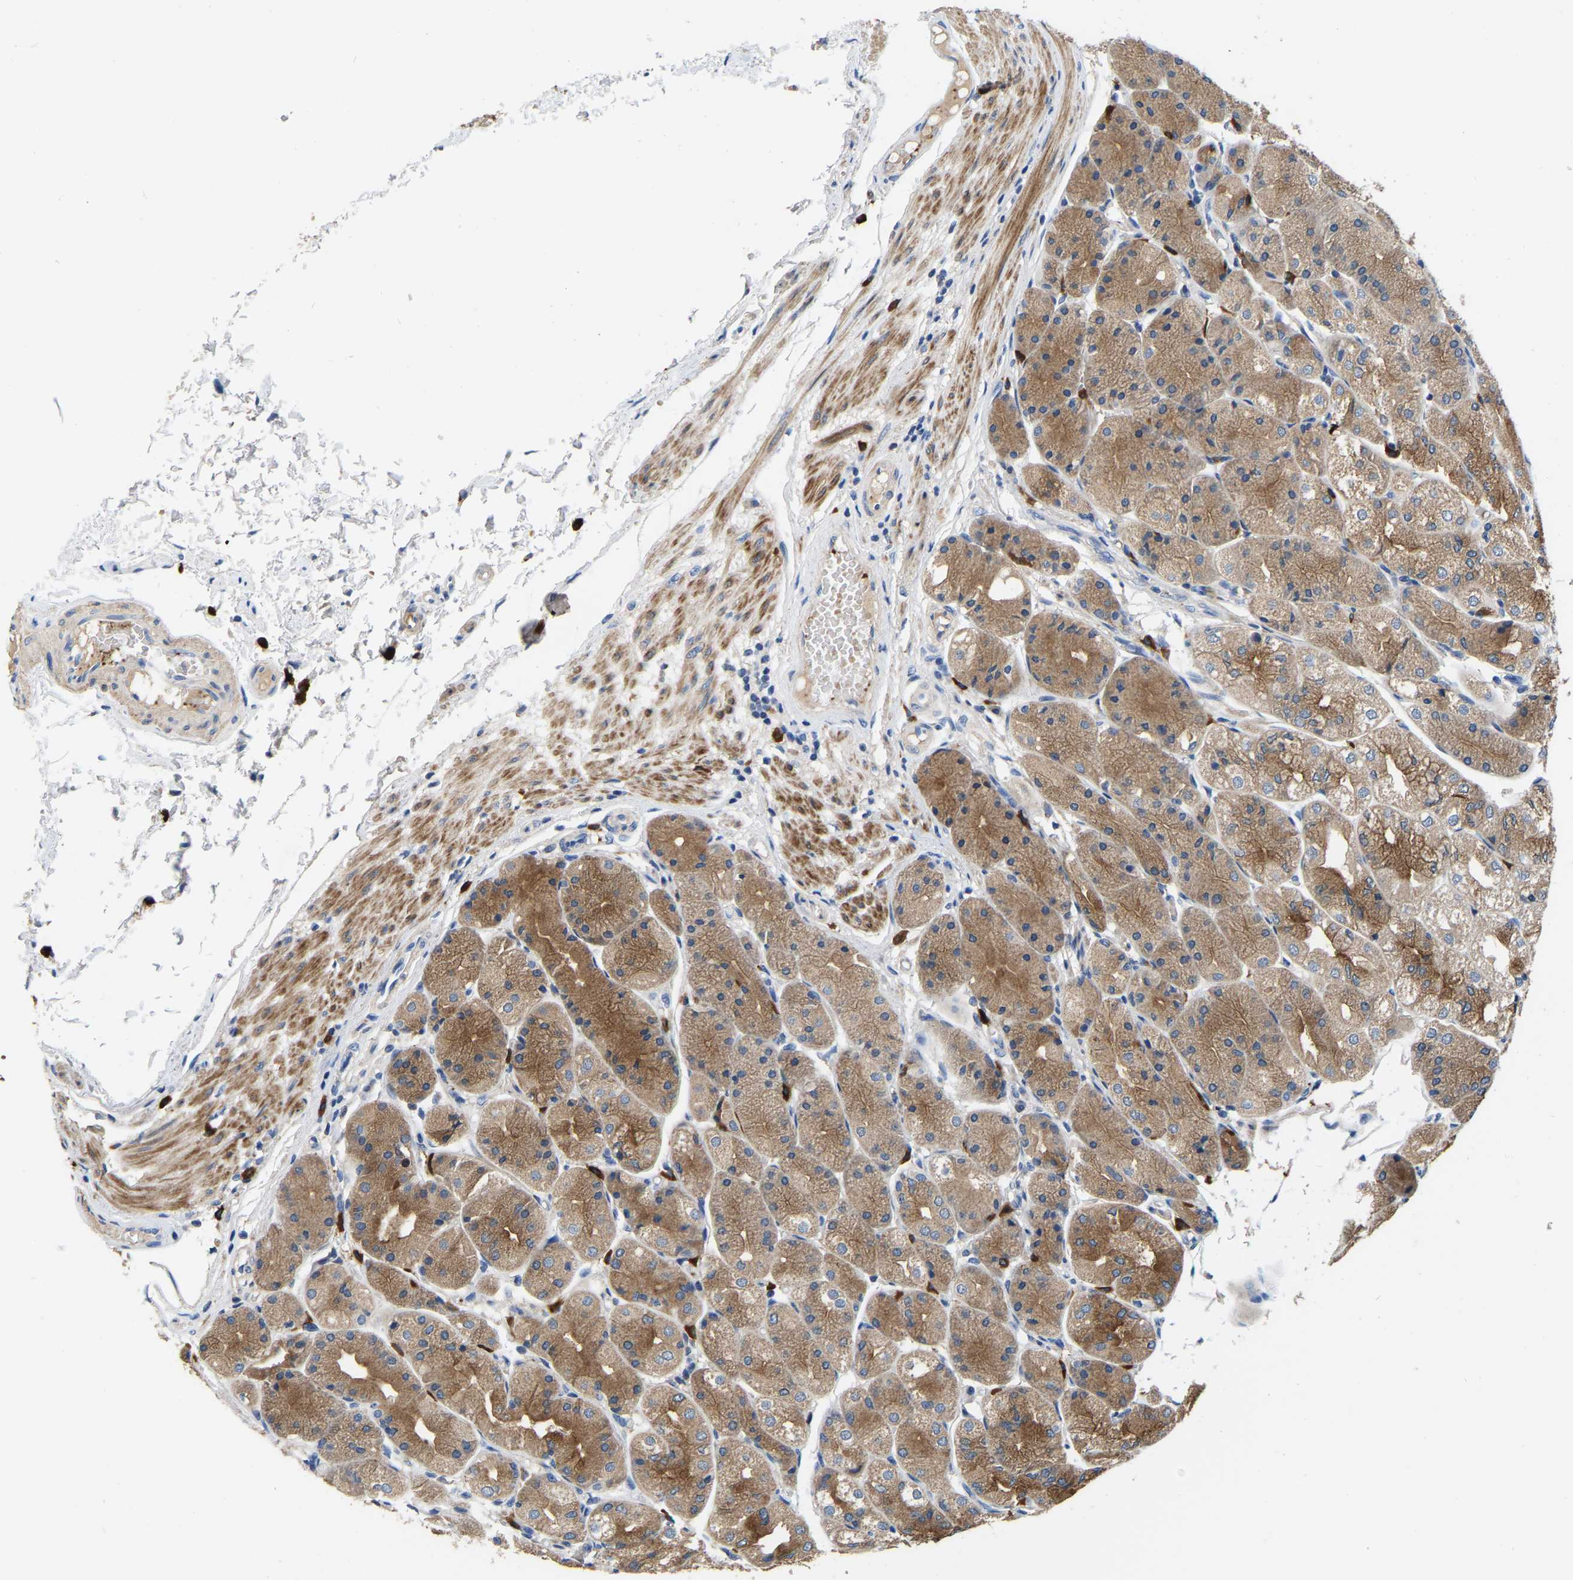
{"staining": {"intensity": "moderate", "quantity": ">75%", "location": "cytoplasmic/membranous"}, "tissue": "stomach", "cell_type": "Glandular cells", "image_type": "normal", "snomed": [{"axis": "morphology", "description": "Normal tissue, NOS"}, {"axis": "topography", "description": "Stomach, upper"}], "caption": "Benign stomach exhibits moderate cytoplasmic/membranous staining in approximately >75% of glandular cells The staining was performed using DAB to visualize the protein expression in brown, while the nuclei were stained in blue with hematoxylin (Magnification: 20x)..", "gene": "RAB27B", "patient": {"sex": "male", "age": 72}}